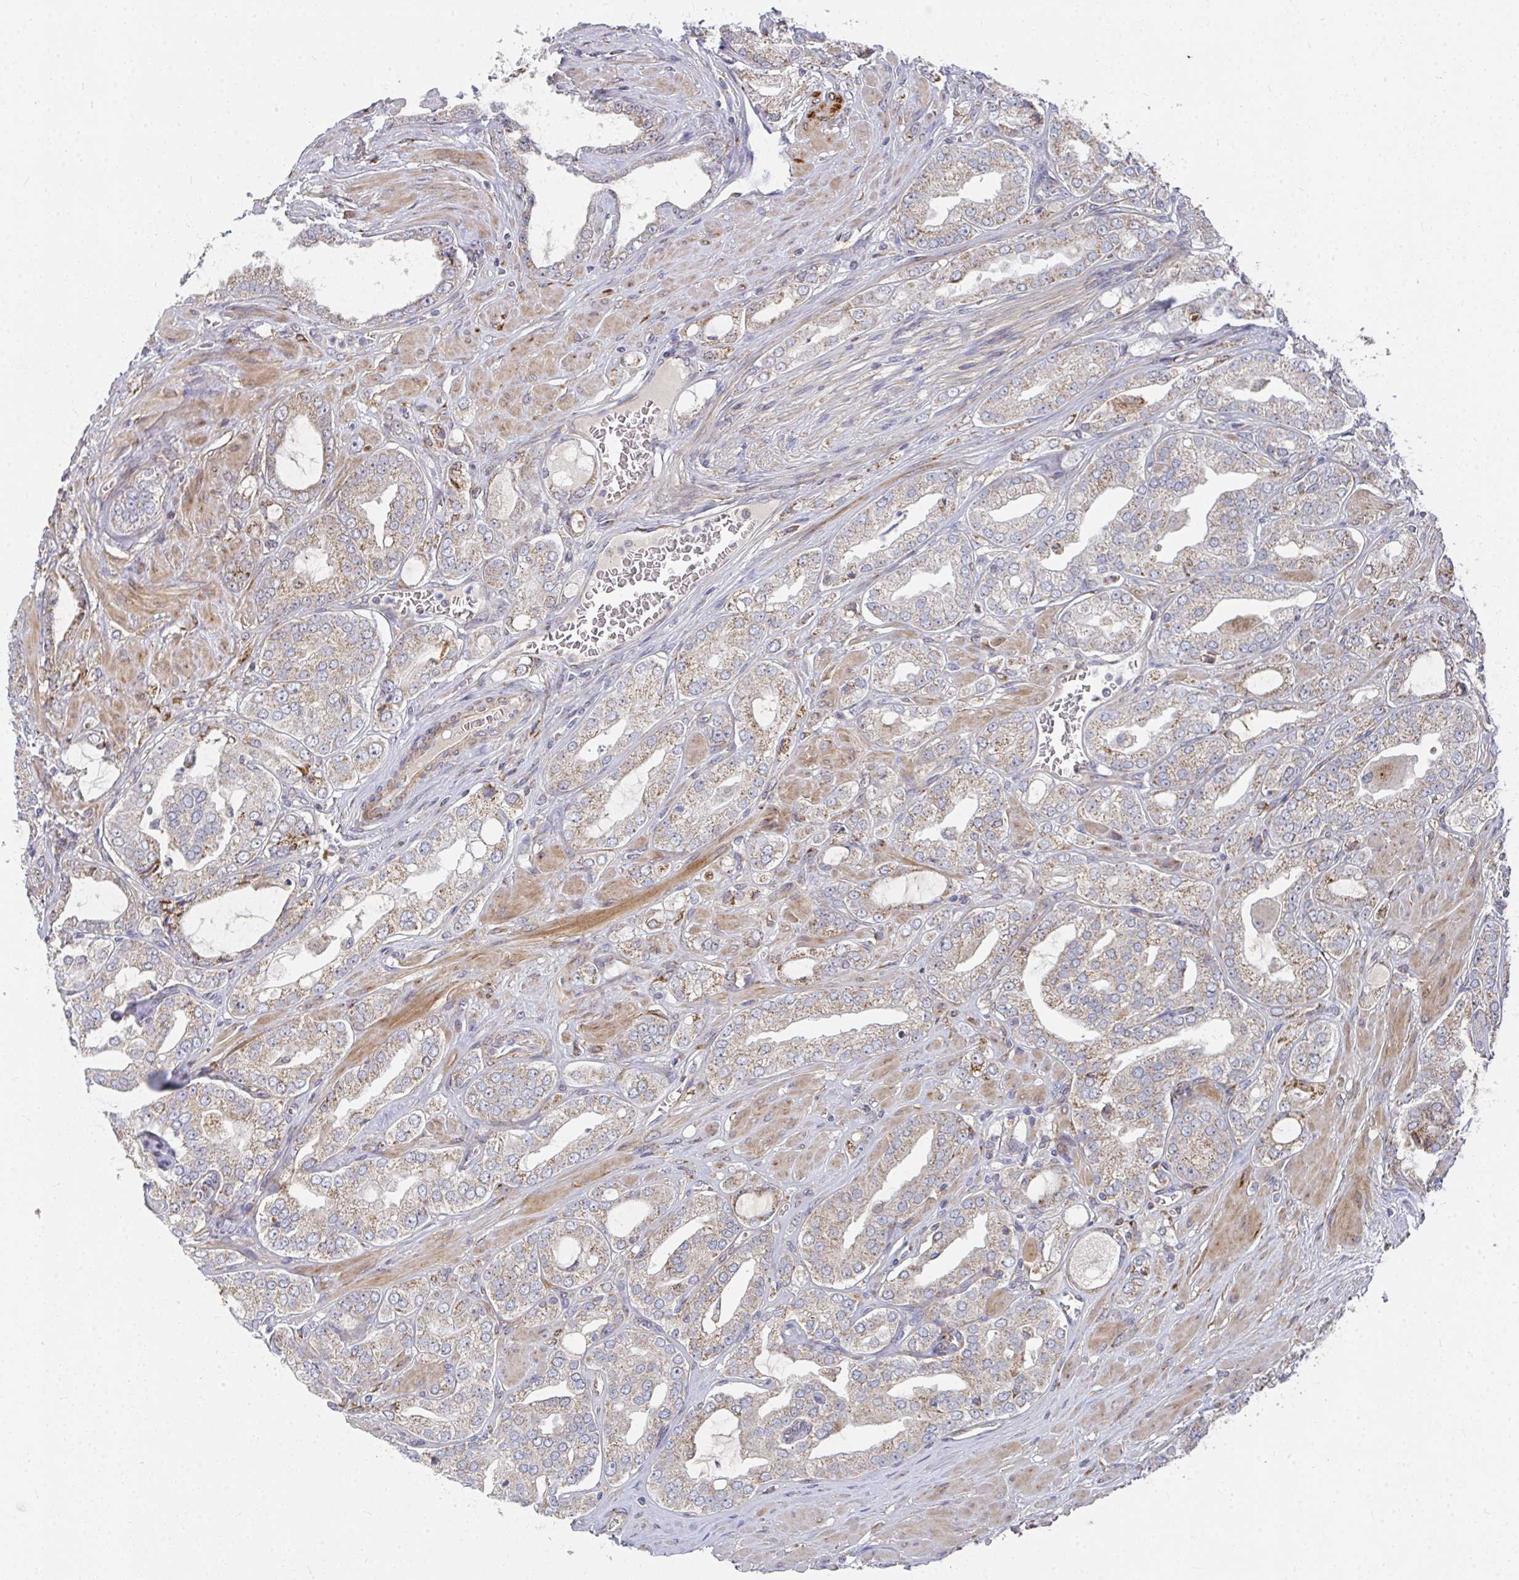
{"staining": {"intensity": "moderate", "quantity": "25%-75%", "location": "cytoplasmic/membranous"}, "tissue": "prostate cancer", "cell_type": "Tumor cells", "image_type": "cancer", "snomed": [{"axis": "morphology", "description": "Adenocarcinoma, High grade"}, {"axis": "topography", "description": "Prostate"}], "caption": "Protein analysis of adenocarcinoma (high-grade) (prostate) tissue shows moderate cytoplasmic/membranous expression in about 25%-75% of tumor cells.", "gene": "RHEBL1", "patient": {"sex": "male", "age": 66}}